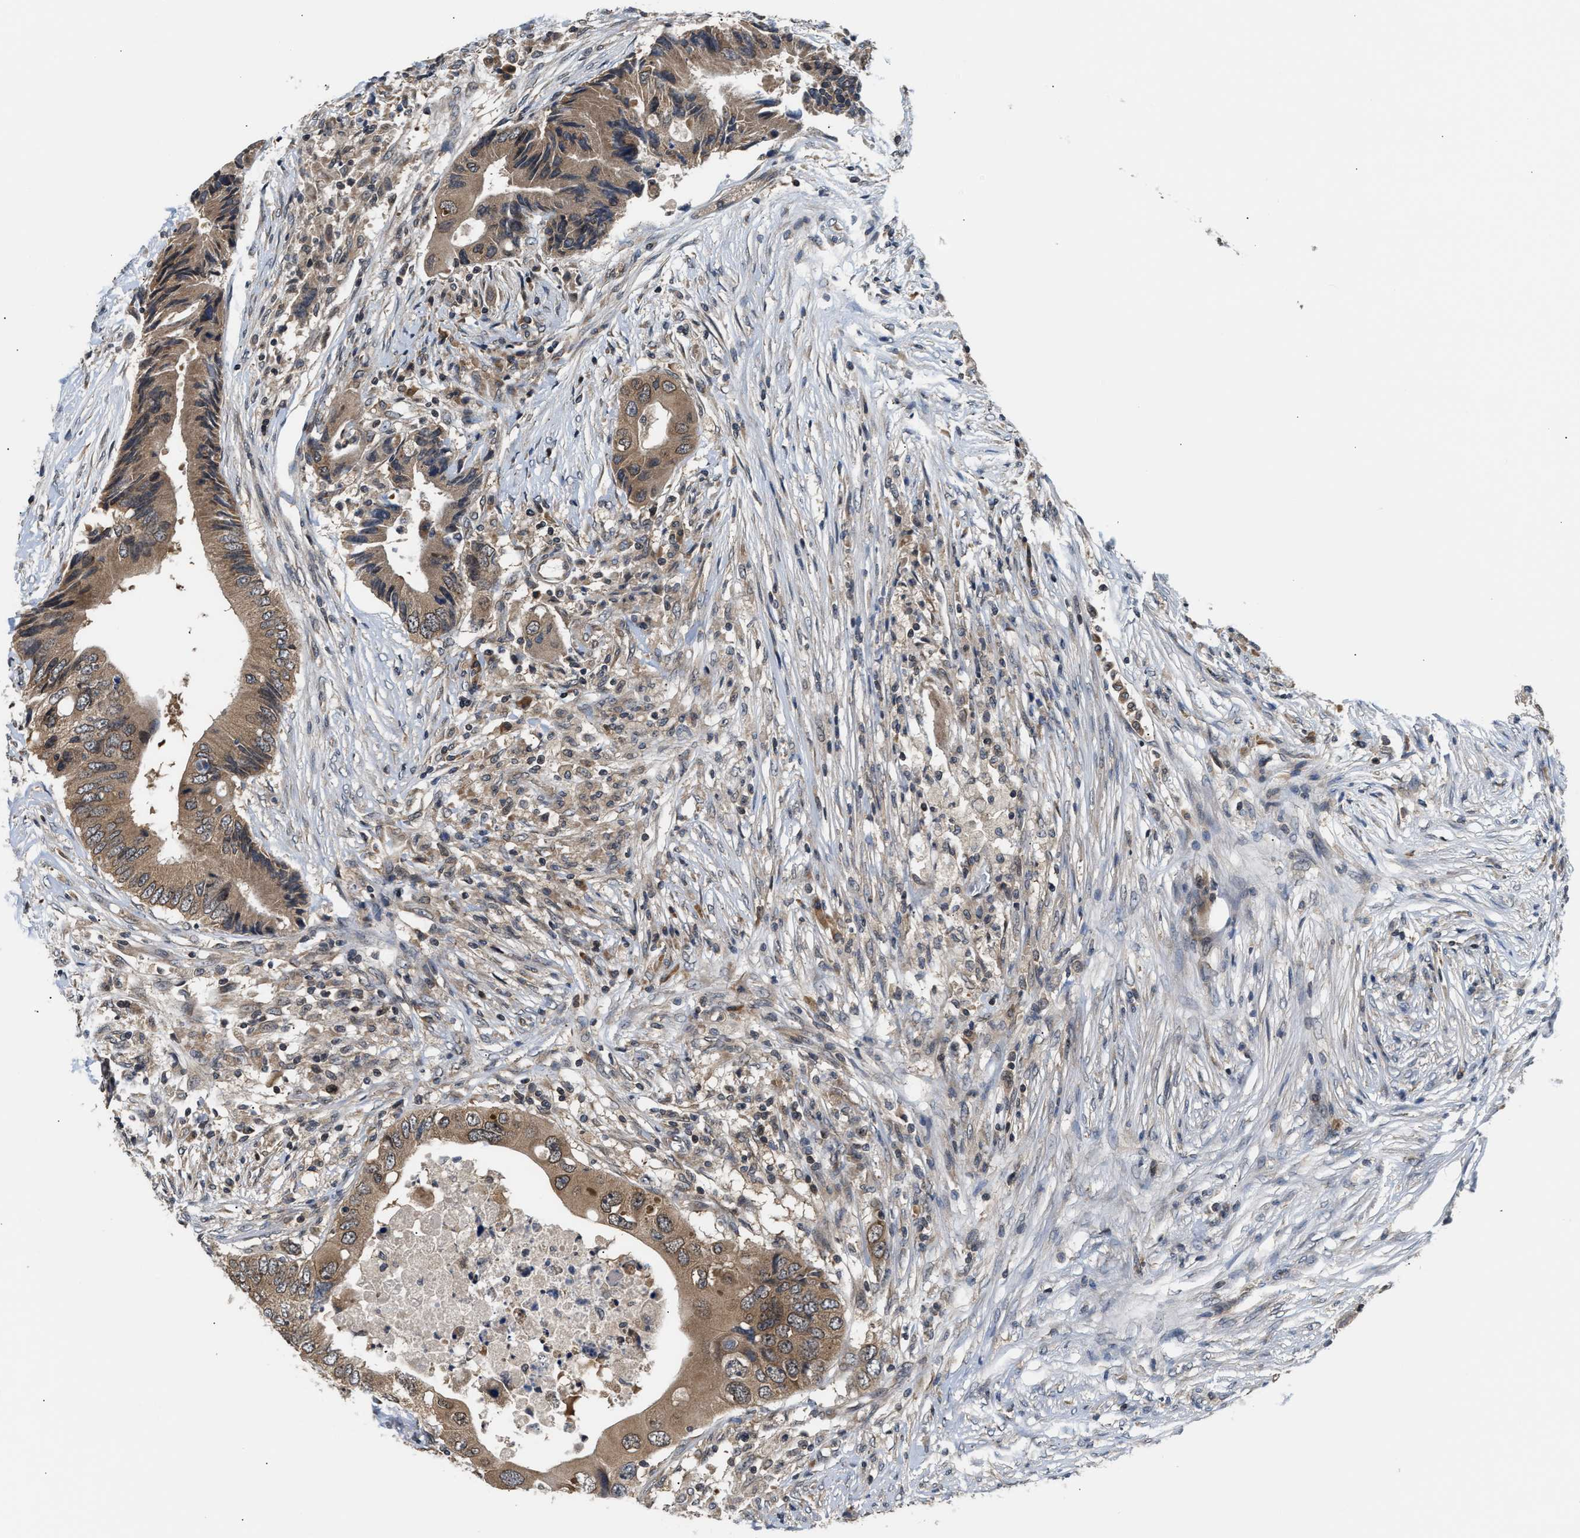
{"staining": {"intensity": "moderate", "quantity": ">75%", "location": "cytoplasmic/membranous"}, "tissue": "colorectal cancer", "cell_type": "Tumor cells", "image_type": "cancer", "snomed": [{"axis": "morphology", "description": "Adenocarcinoma, NOS"}, {"axis": "topography", "description": "Colon"}], "caption": "The photomicrograph exhibits a brown stain indicating the presence of a protein in the cytoplasmic/membranous of tumor cells in colorectal adenocarcinoma.", "gene": "RAB29", "patient": {"sex": "male", "age": 71}}